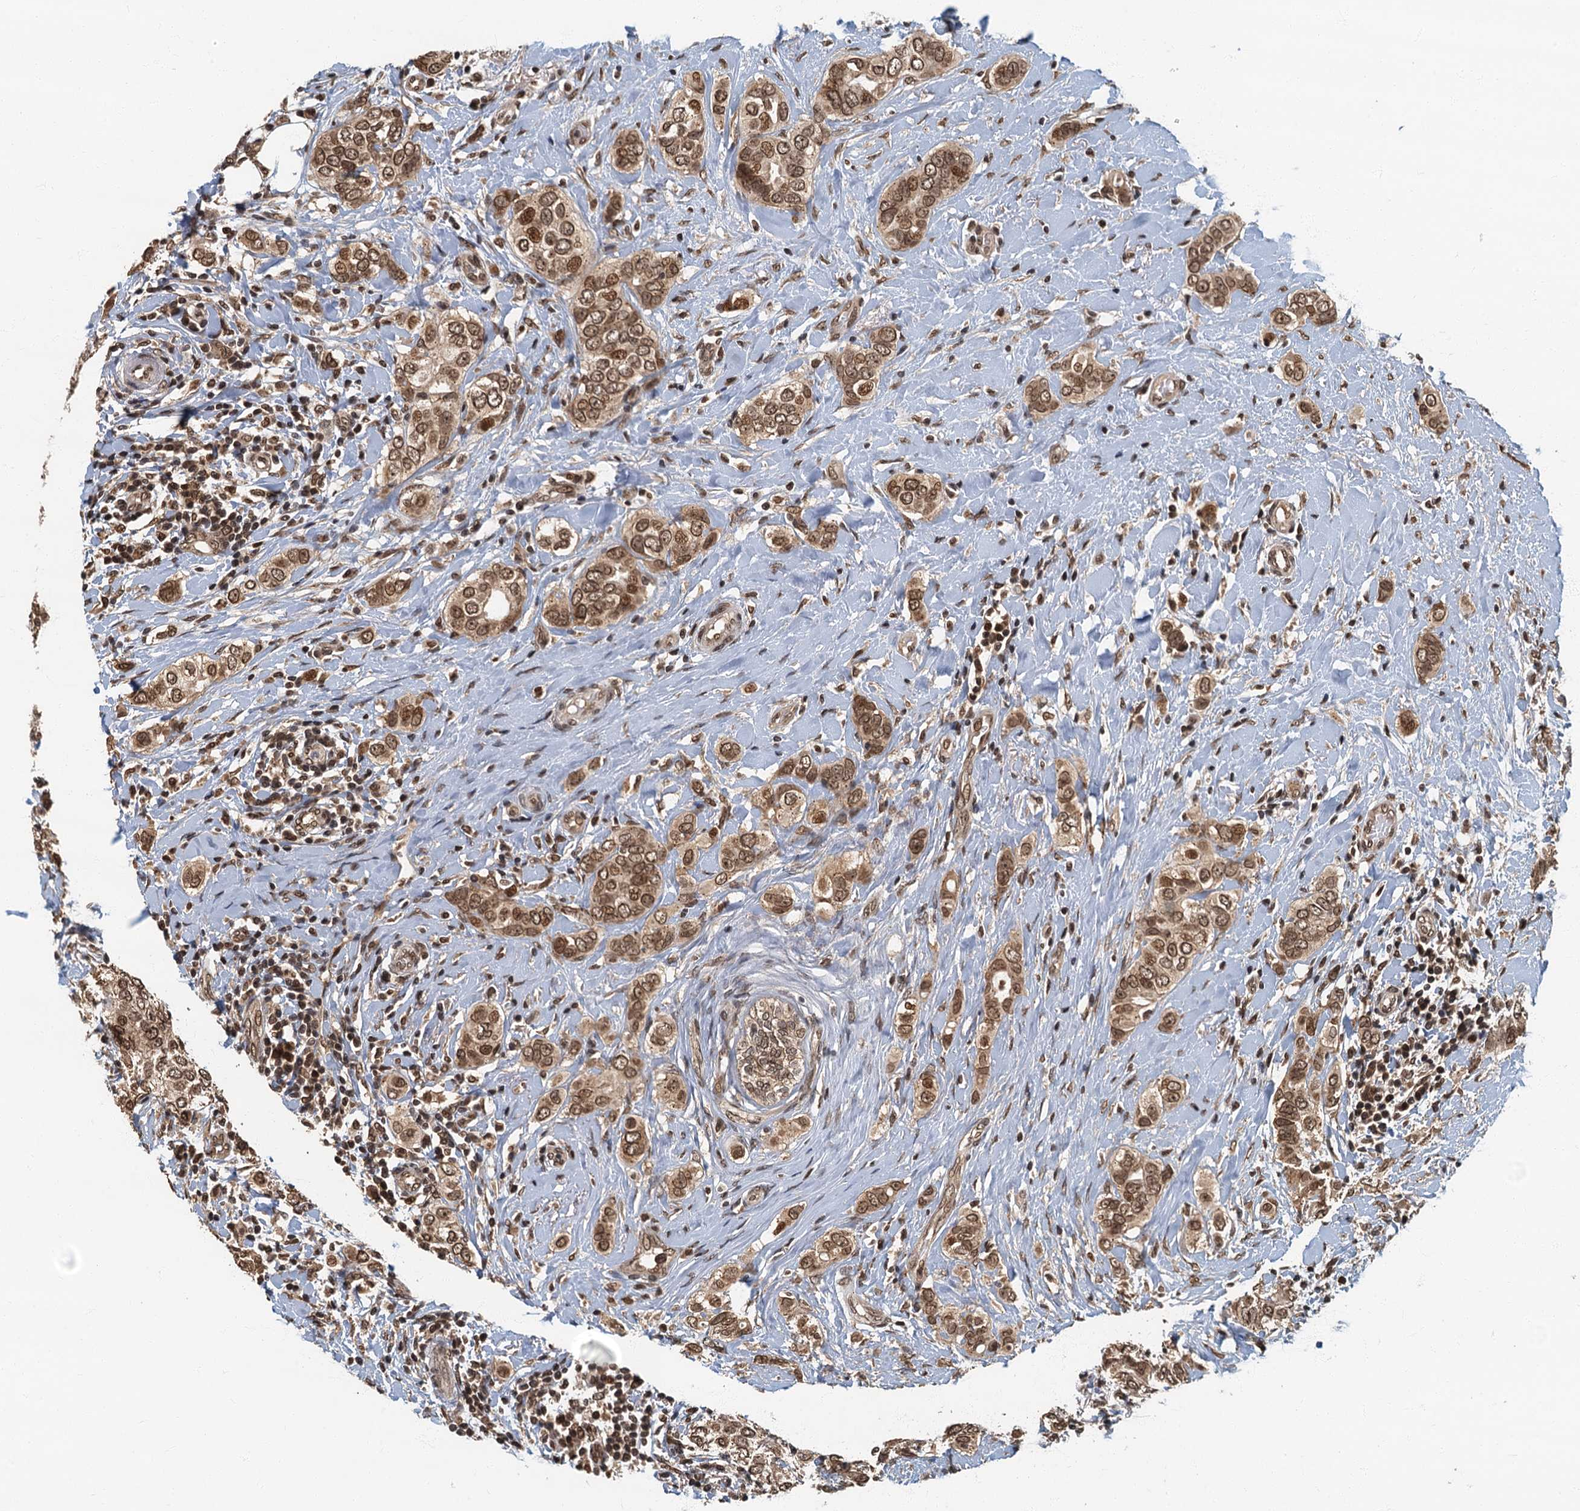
{"staining": {"intensity": "moderate", "quantity": ">75%", "location": "cytoplasmic/membranous,nuclear"}, "tissue": "breast cancer", "cell_type": "Tumor cells", "image_type": "cancer", "snomed": [{"axis": "morphology", "description": "Lobular carcinoma"}, {"axis": "topography", "description": "Breast"}], "caption": "Protein expression analysis of lobular carcinoma (breast) displays moderate cytoplasmic/membranous and nuclear positivity in about >75% of tumor cells. The staining was performed using DAB (3,3'-diaminobenzidine), with brown indicating positive protein expression. Nuclei are stained blue with hematoxylin.", "gene": "CKAP2L", "patient": {"sex": "female", "age": 51}}